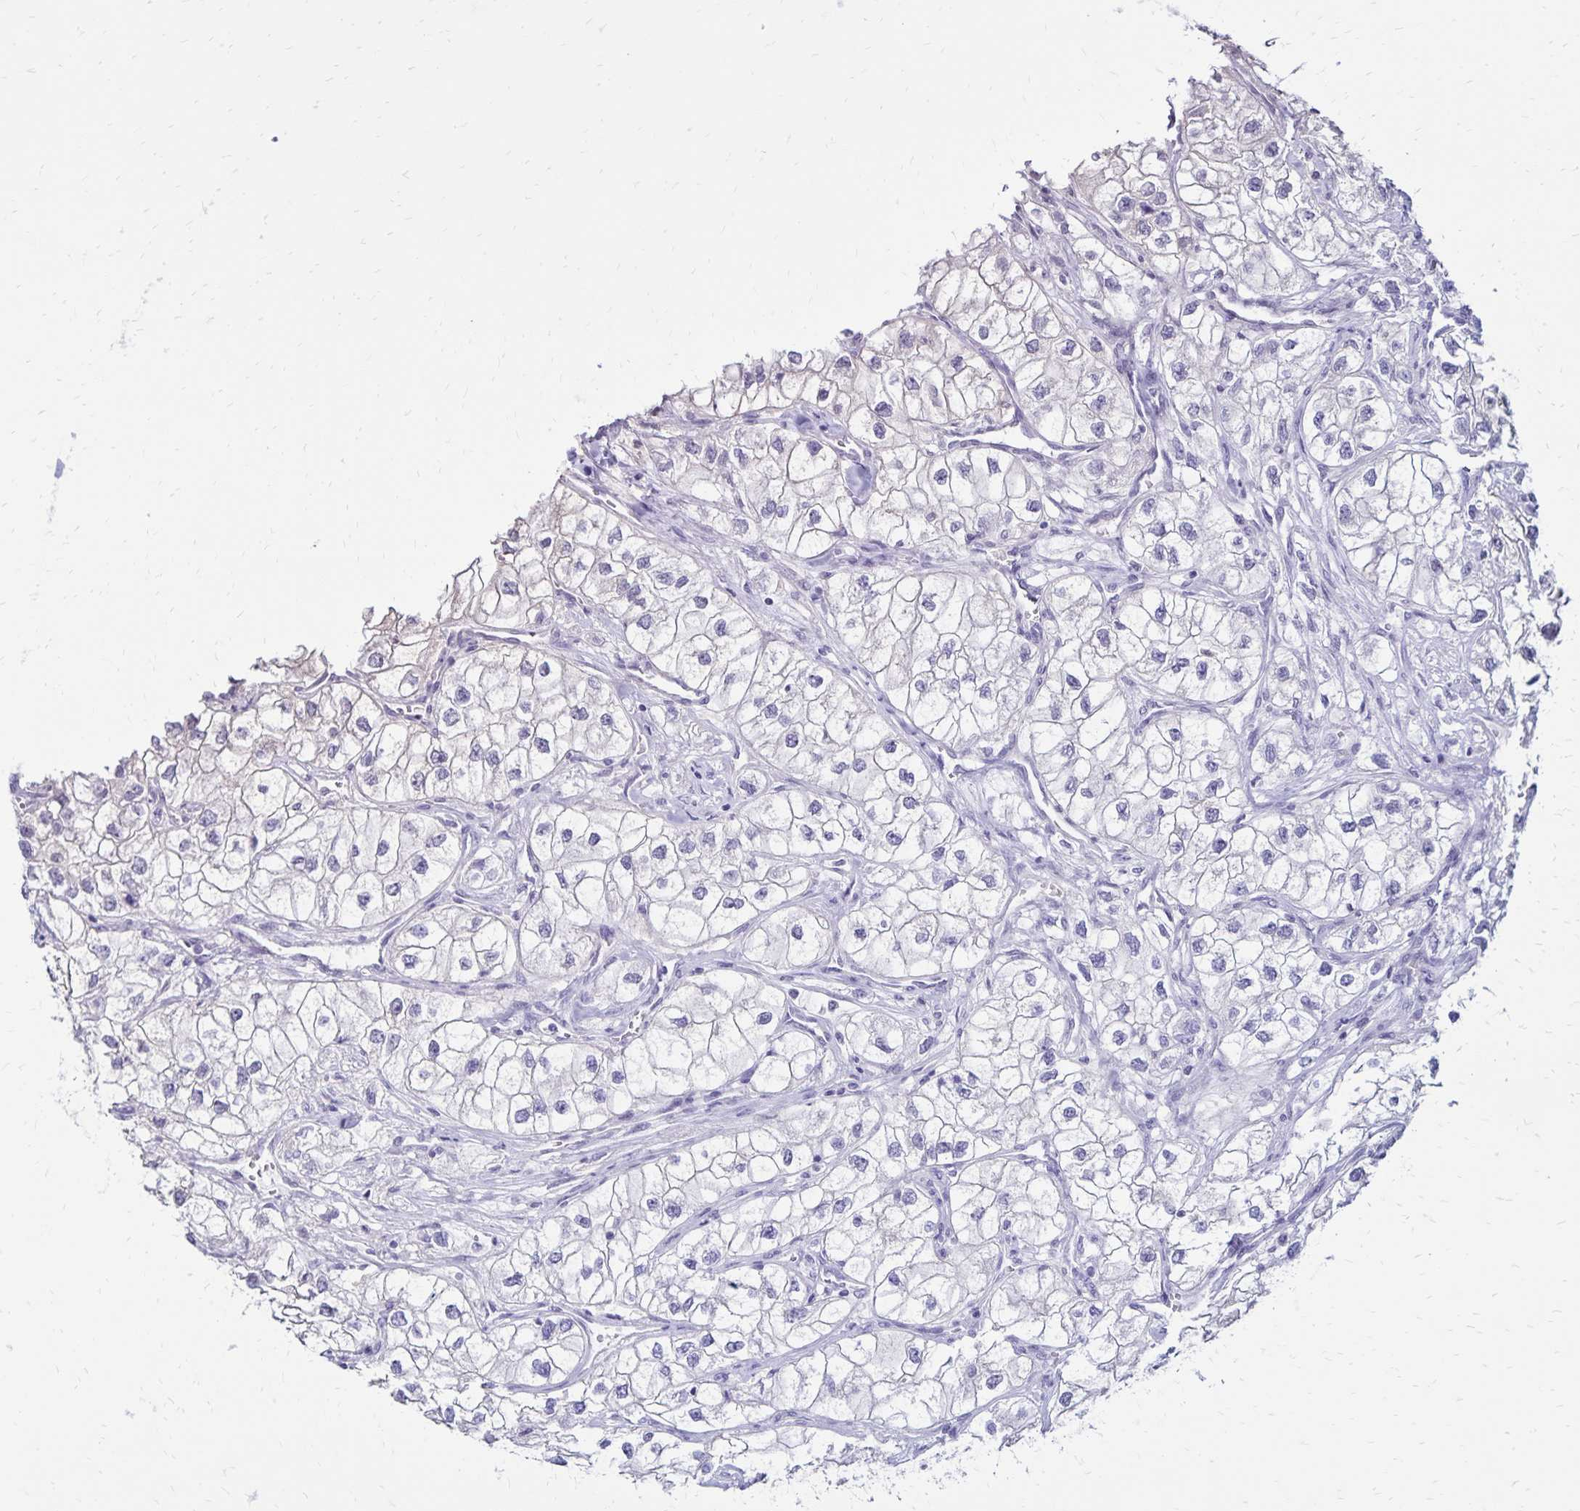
{"staining": {"intensity": "negative", "quantity": "none", "location": "none"}, "tissue": "renal cancer", "cell_type": "Tumor cells", "image_type": "cancer", "snomed": [{"axis": "morphology", "description": "Adenocarcinoma, NOS"}, {"axis": "topography", "description": "Kidney"}], "caption": "Tumor cells are negative for brown protein staining in adenocarcinoma (renal). (Stains: DAB (3,3'-diaminobenzidine) immunohistochemistry (IHC) with hematoxylin counter stain, Microscopy: brightfield microscopy at high magnification).", "gene": "SH3GL3", "patient": {"sex": "male", "age": 59}}